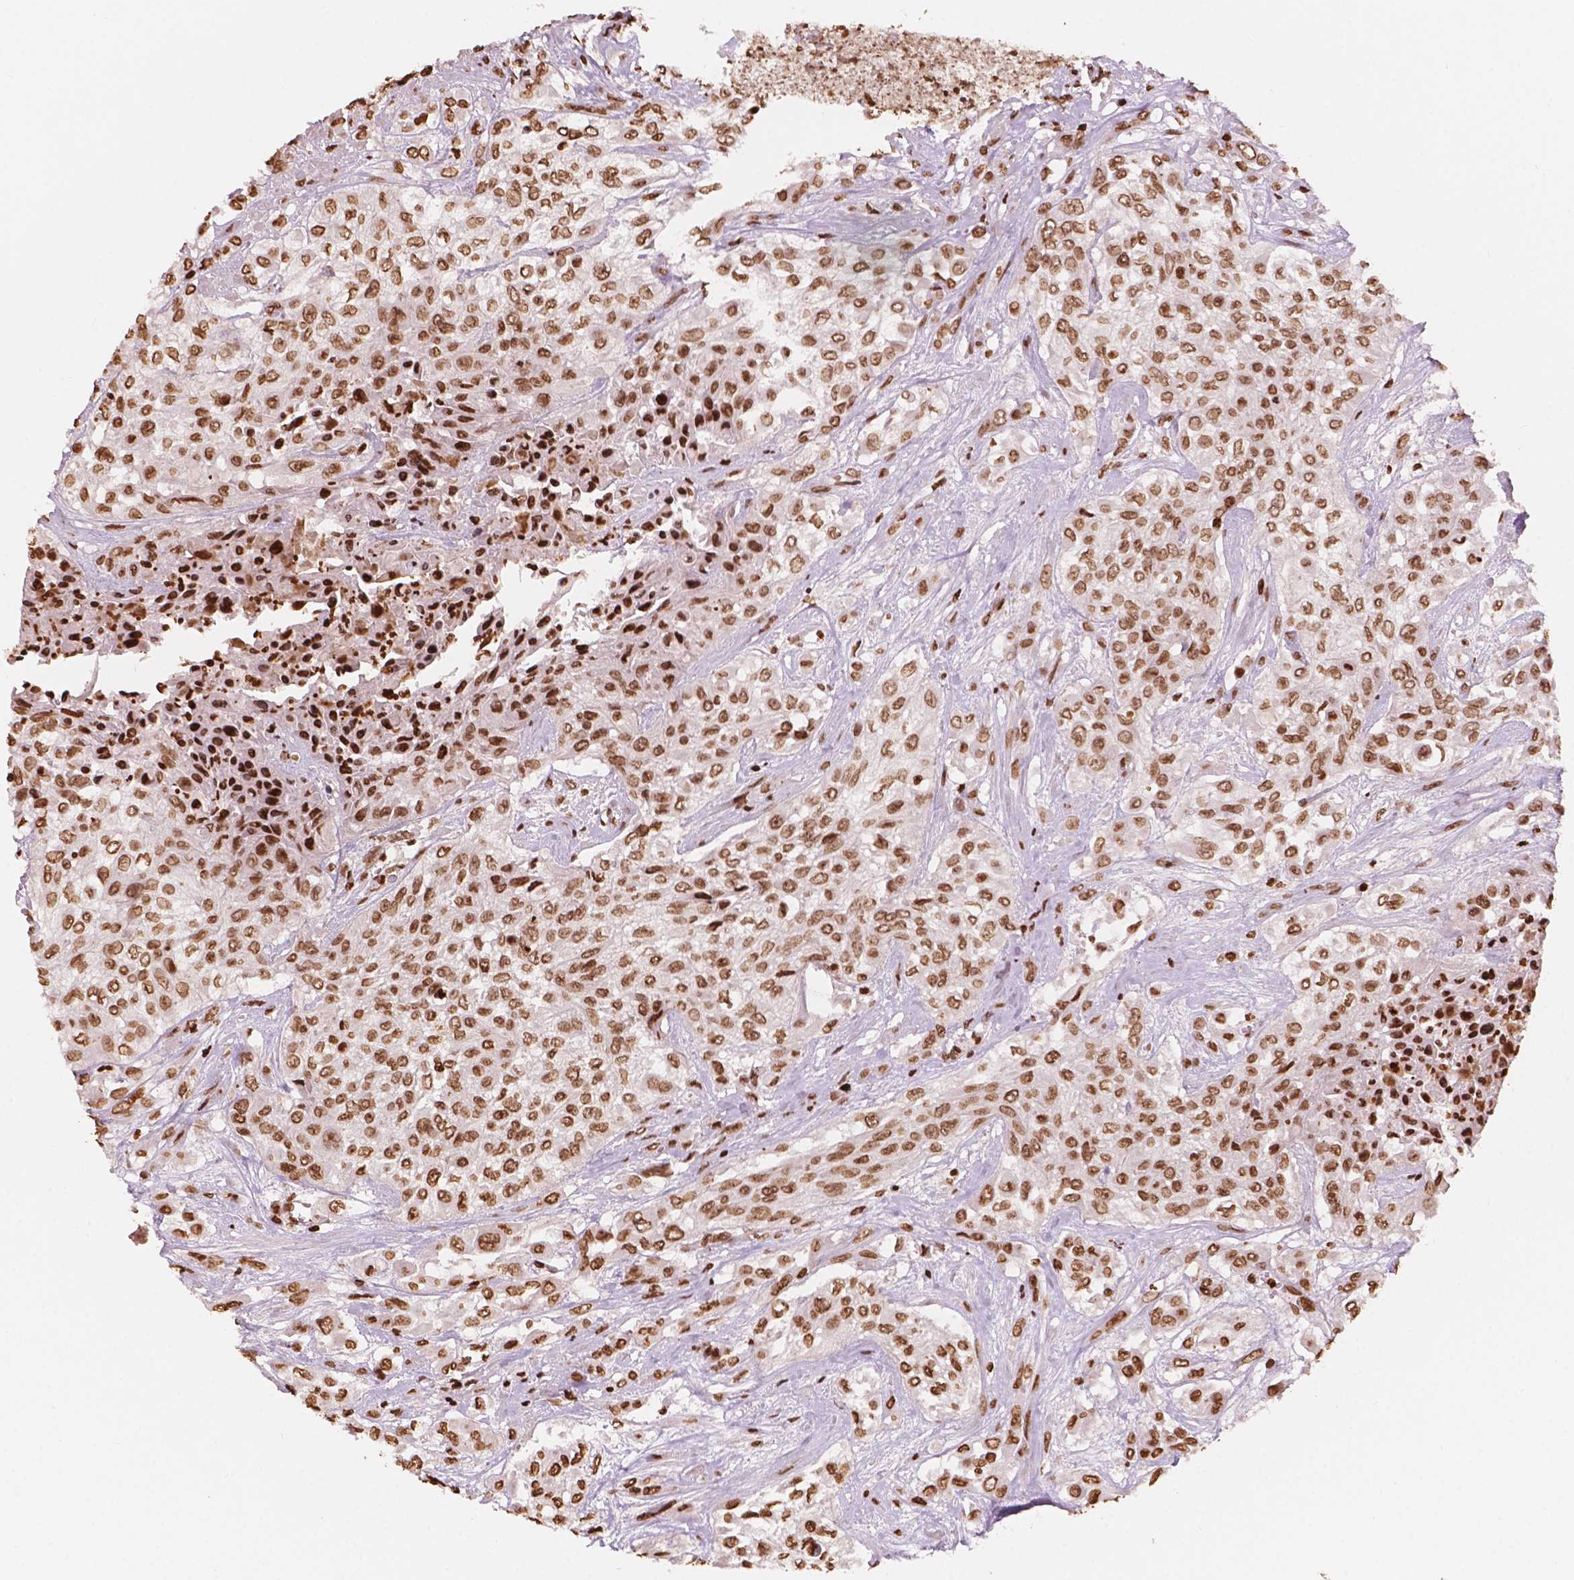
{"staining": {"intensity": "moderate", "quantity": ">75%", "location": "nuclear"}, "tissue": "urothelial cancer", "cell_type": "Tumor cells", "image_type": "cancer", "snomed": [{"axis": "morphology", "description": "Urothelial carcinoma, High grade"}, {"axis": "topography", "description": "Urinary bladder"}], "caption": "Brown immunohistochemical staining in high-grade urothelial carcinoma displays moderate nuclear positivity in approximately >75% of tumor cells.", "gene": "H3C7", "patient": {"sex": "male", "age": 57}}